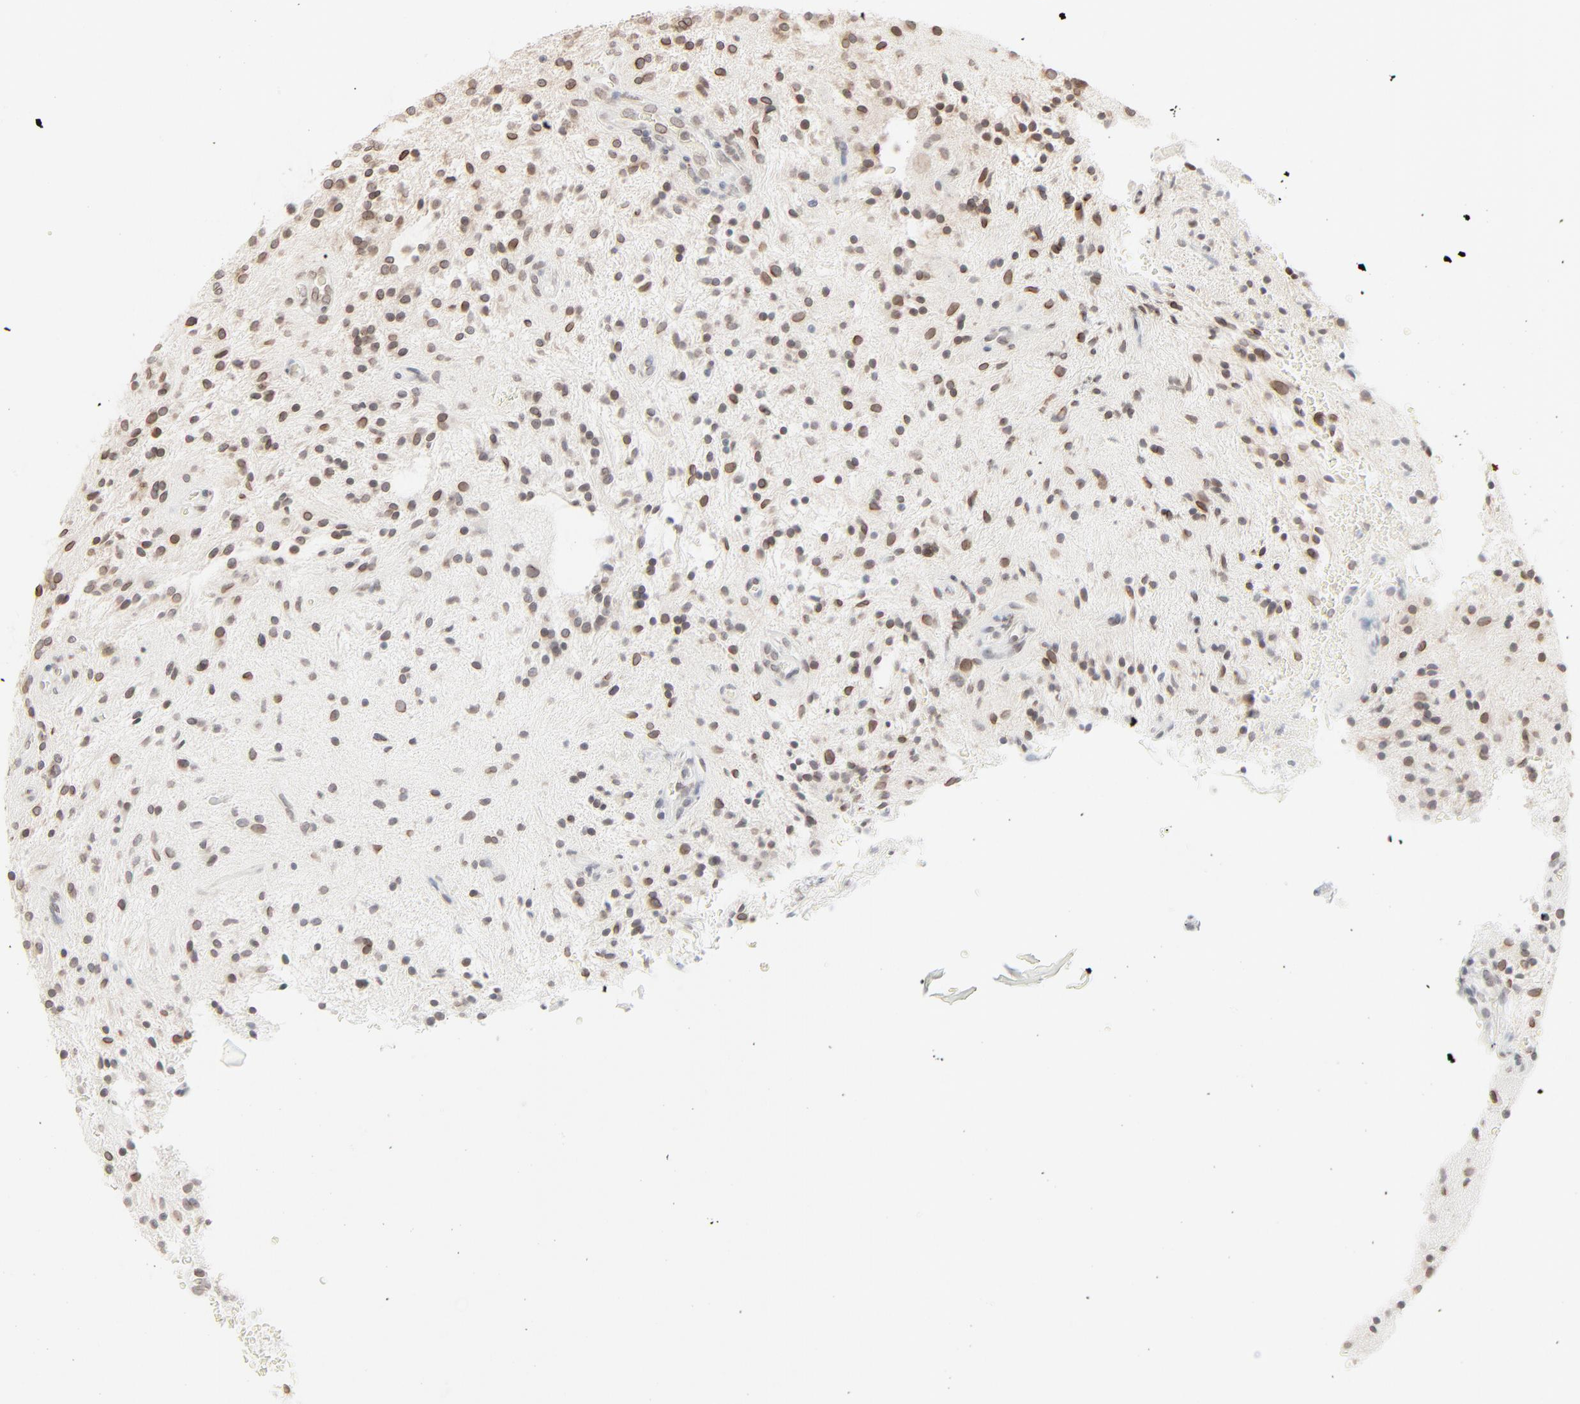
{"staining": {"intensity": "weak", "quantity": "25%-75%", "location": "cytoplasmic/membranous,nuclear"}, "tissue": "glioma", "cell_type": "Tumor cells", "image_type": "cancer", "snomed": [{"axis": "morphology", "description": "Glioma, malignant, NOS"}, {"axis": "topography", "description": "Cerebellum"}], "caption": "This image displays immunohistochemistry staining of human glioma, with low weak cytoplasmic/membranous and nuclear expression in approximately 25%-75% of tumor cells.", "gene": "MAD1L1", "patient": {"sex": "female", "age": 10}}